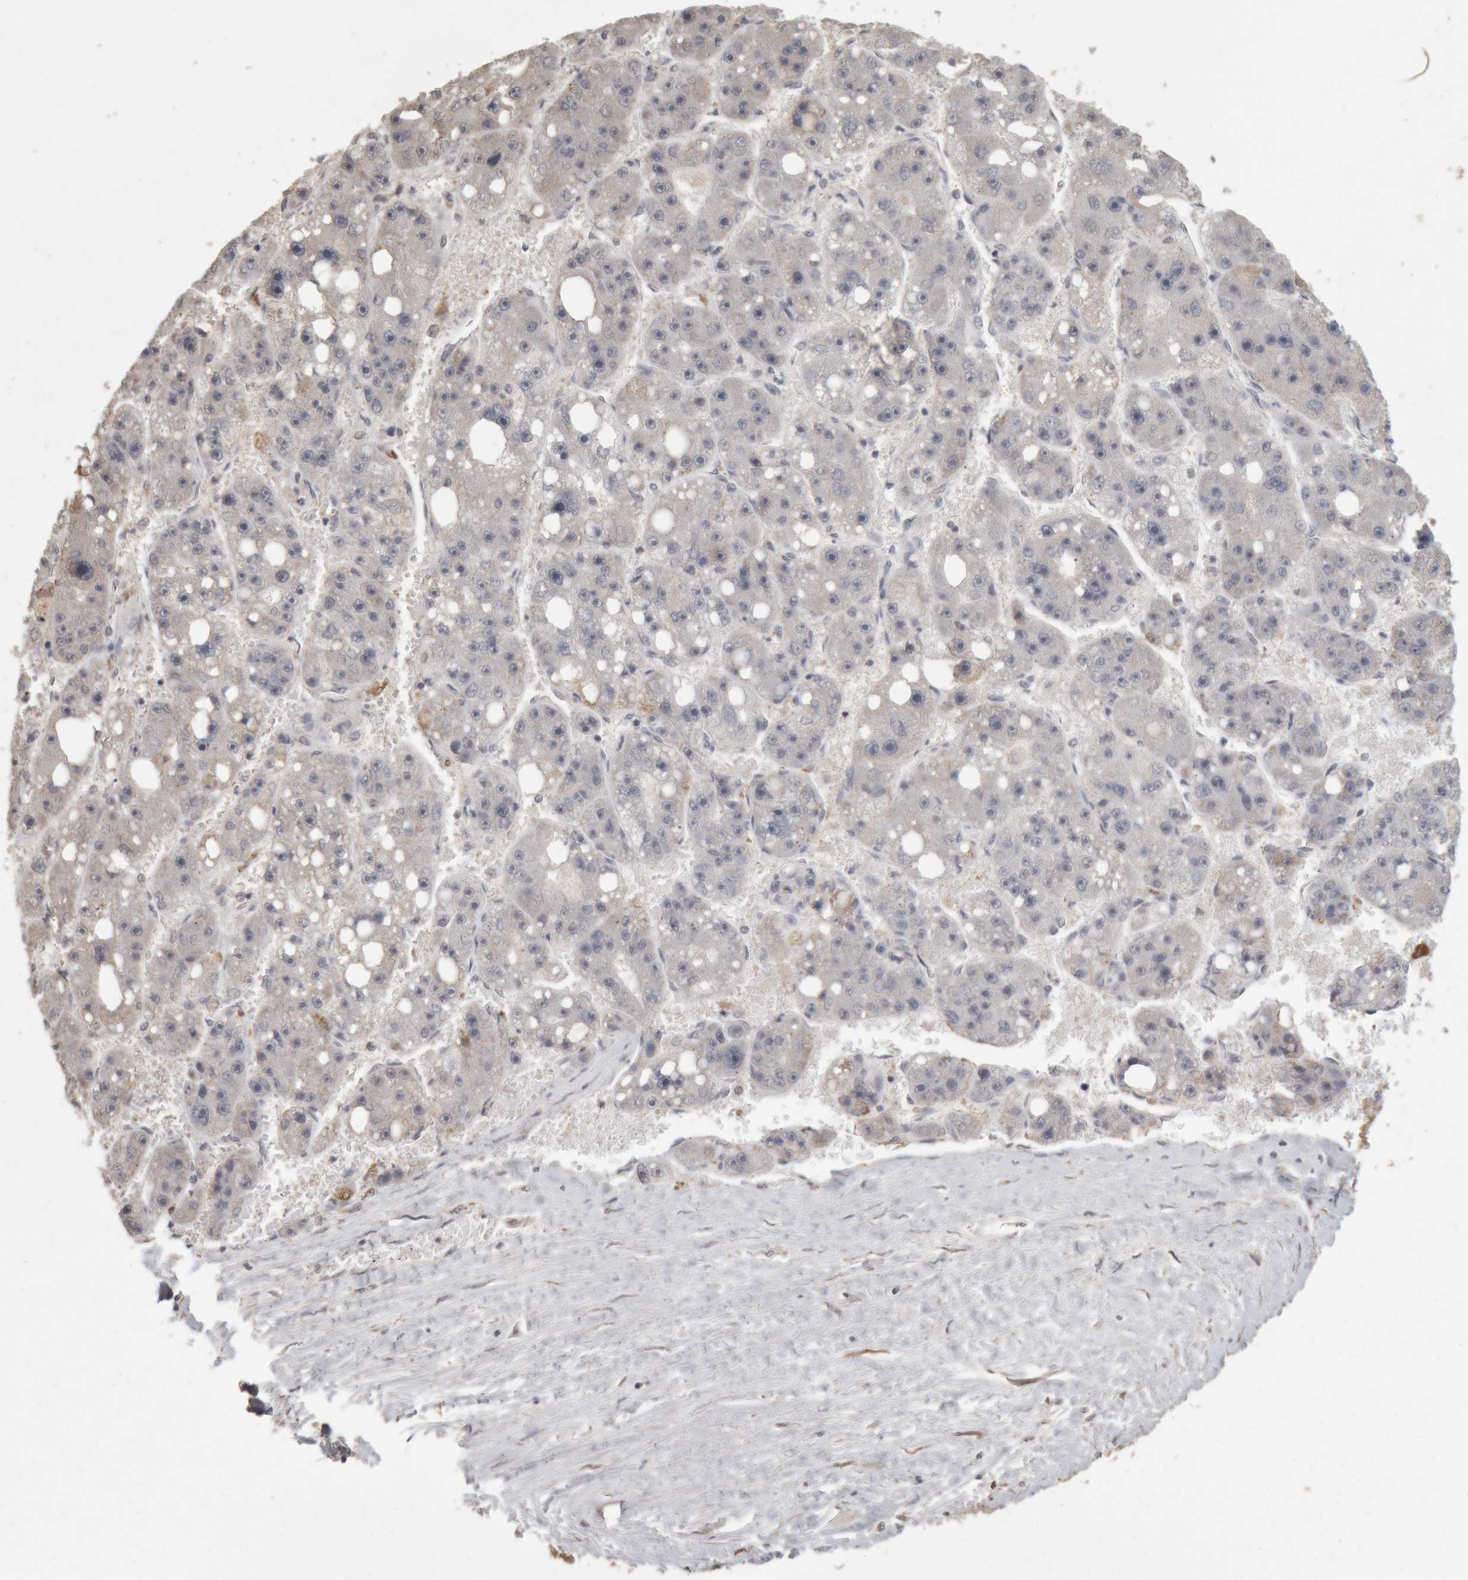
{"staining": {"intensity": "negative", "quantity": "none", "location": "none"}, "tissue": "liver cancer", "cell_type": "Tumor cells", "image_type": "cancer", "snomed": [{"axis": "morphology", "description": "Carcinoma, Hepatocellular, NOS"}, {"axis": "topography", "description": "Liver"}], "caption": "Tumor cells are negative for brown protein staining in liver cancer (hepatocellular carcinoma).", "gene": "MEP1A", "patient": {"sex": "female", "age": 61}}